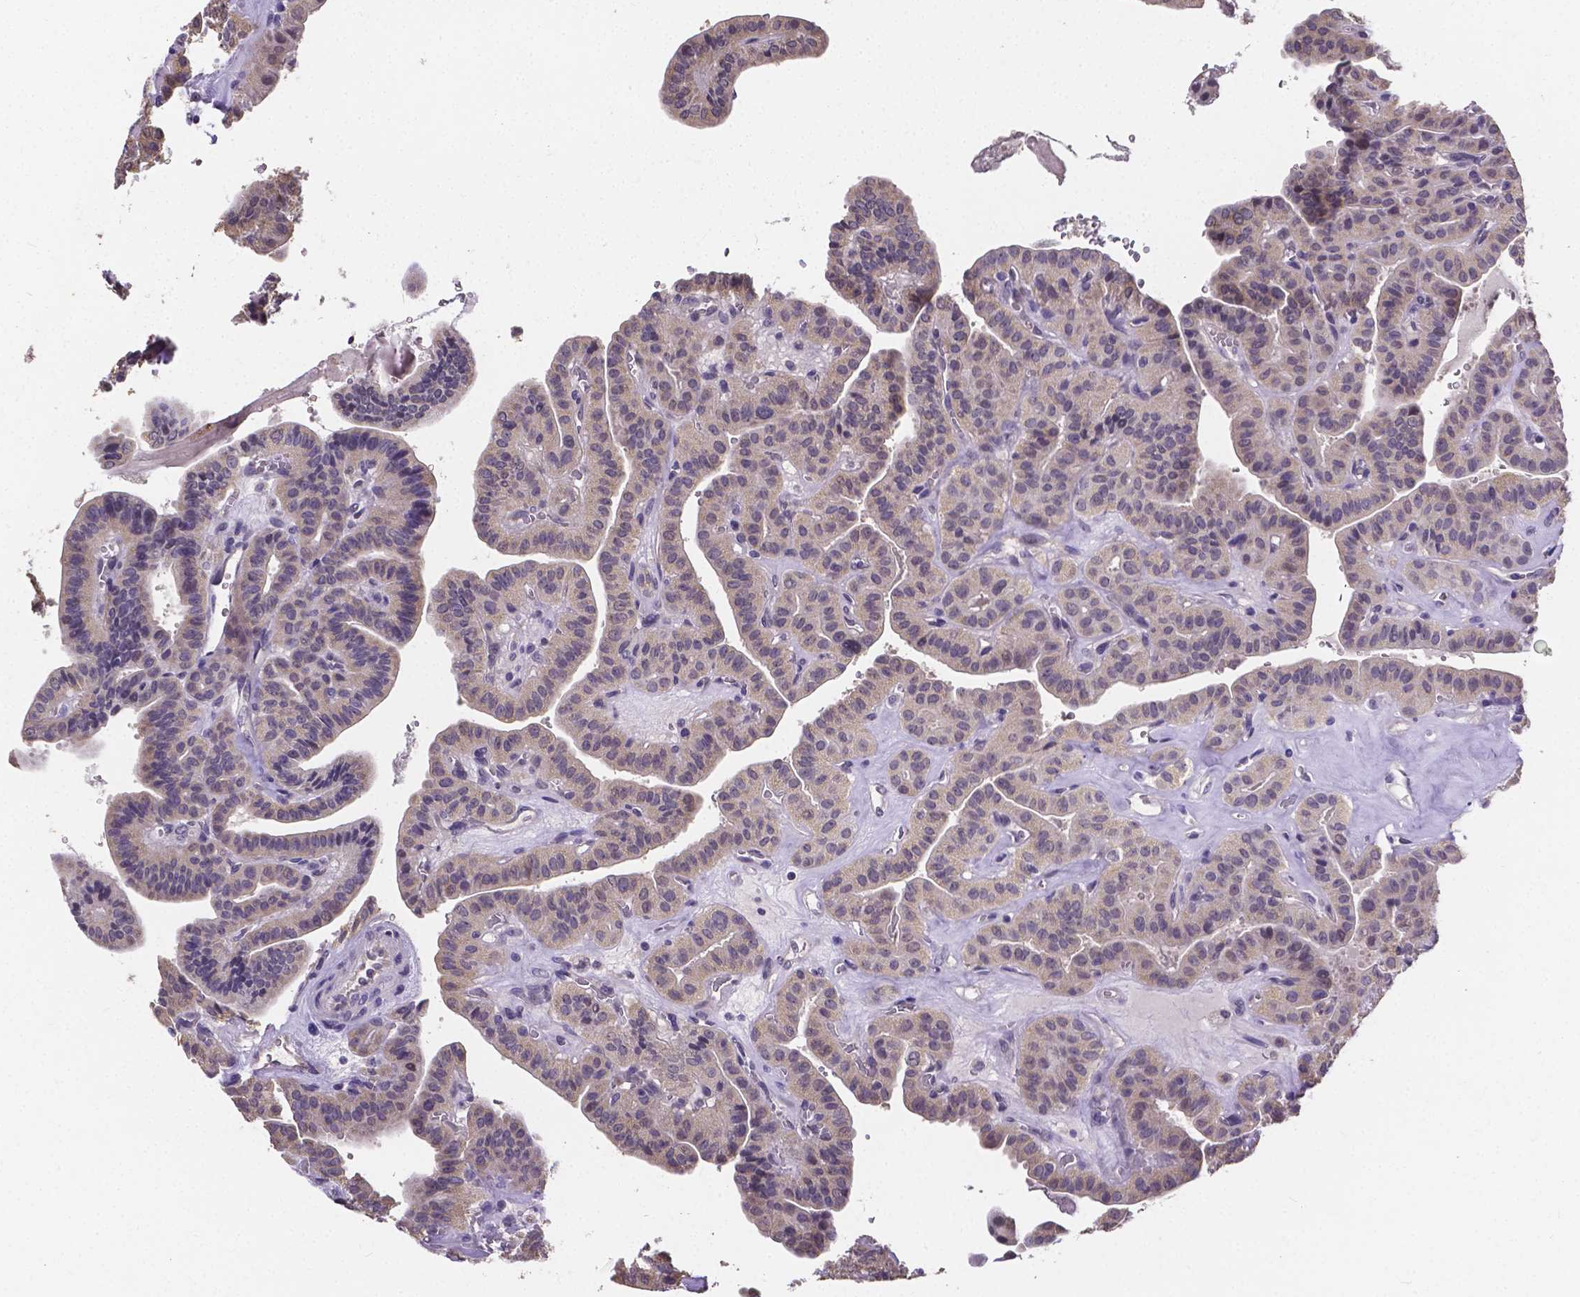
{"staining": {"intensity": "negative", "quantity": "none", "location": "none"}, "tissue": "thyroid cancer", "cell_type": "Tumor cells", "image_type": "cancer", "snomed": [{"axis": "morphology", "description": "Papillary adenocarcinoma, NOS"}, {"axis": "topography", "description": "Thyroid gland"}], "caption": "This is a histopathology image of immunohistochemistry staining of thyroid cancer, which shows no positivity in tumor cells.", "gene": "CTNNA2", "patient": {"sex": "male", "age": 52}}